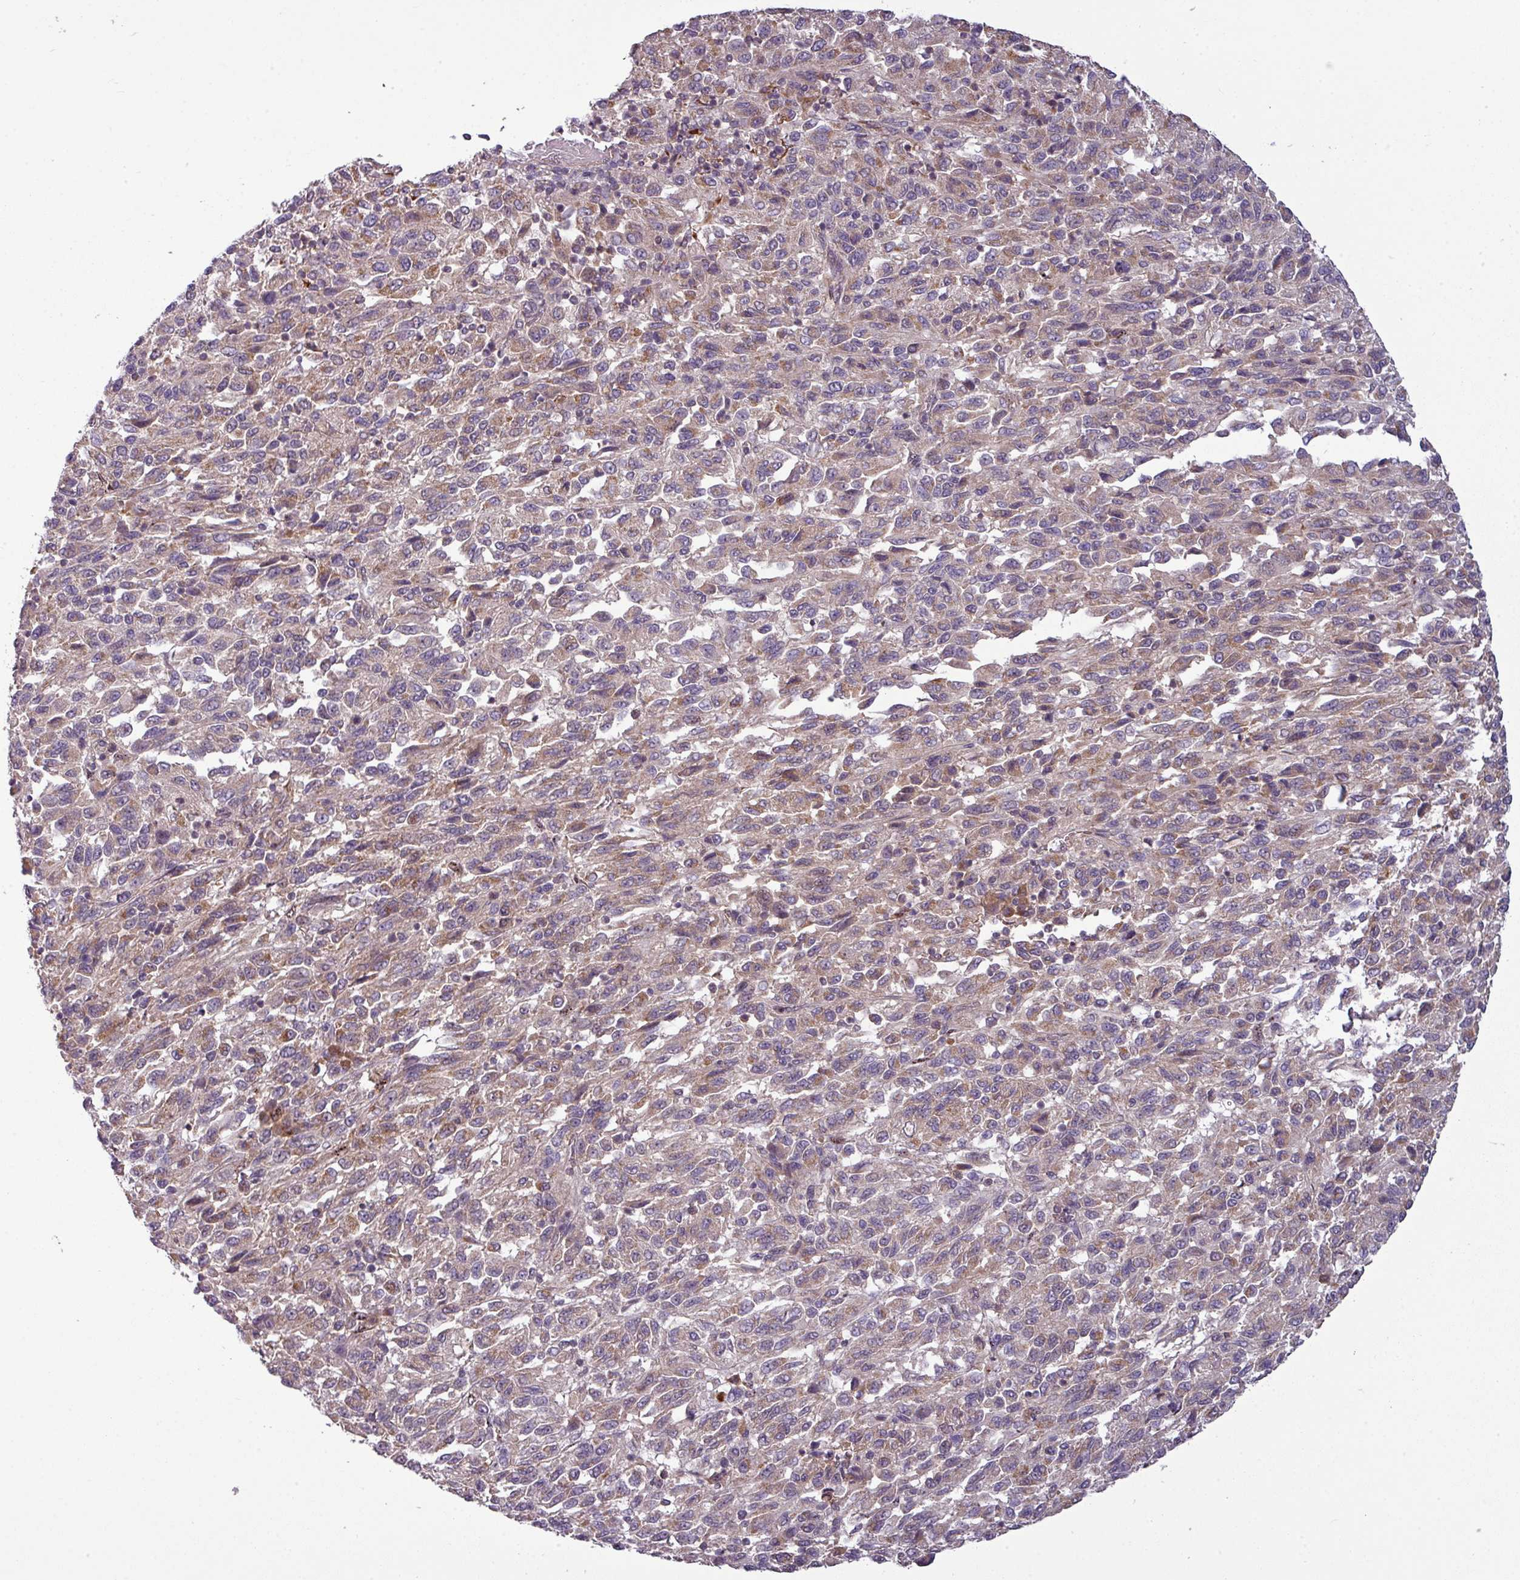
{"staining": {"intensity": "weak", "quantity": "25%-75%", "location": "cytoplasmic/membranous"}, "tissue": "melanoma", "cell_type": "Tumor cells", "image_type": "cancer", "snomed": [{"axis": "morphology", "description": "Malignant melanoma, Metastatic site"}, {"axis": "topography", "description": "Lung"}], "caption": "Human malignant melanoma (metastatic site) stained with a protein marker displays weak staining in tumor cells.", "gene": "PAPLN", "patient": {"sex": "male", "age": 64}}